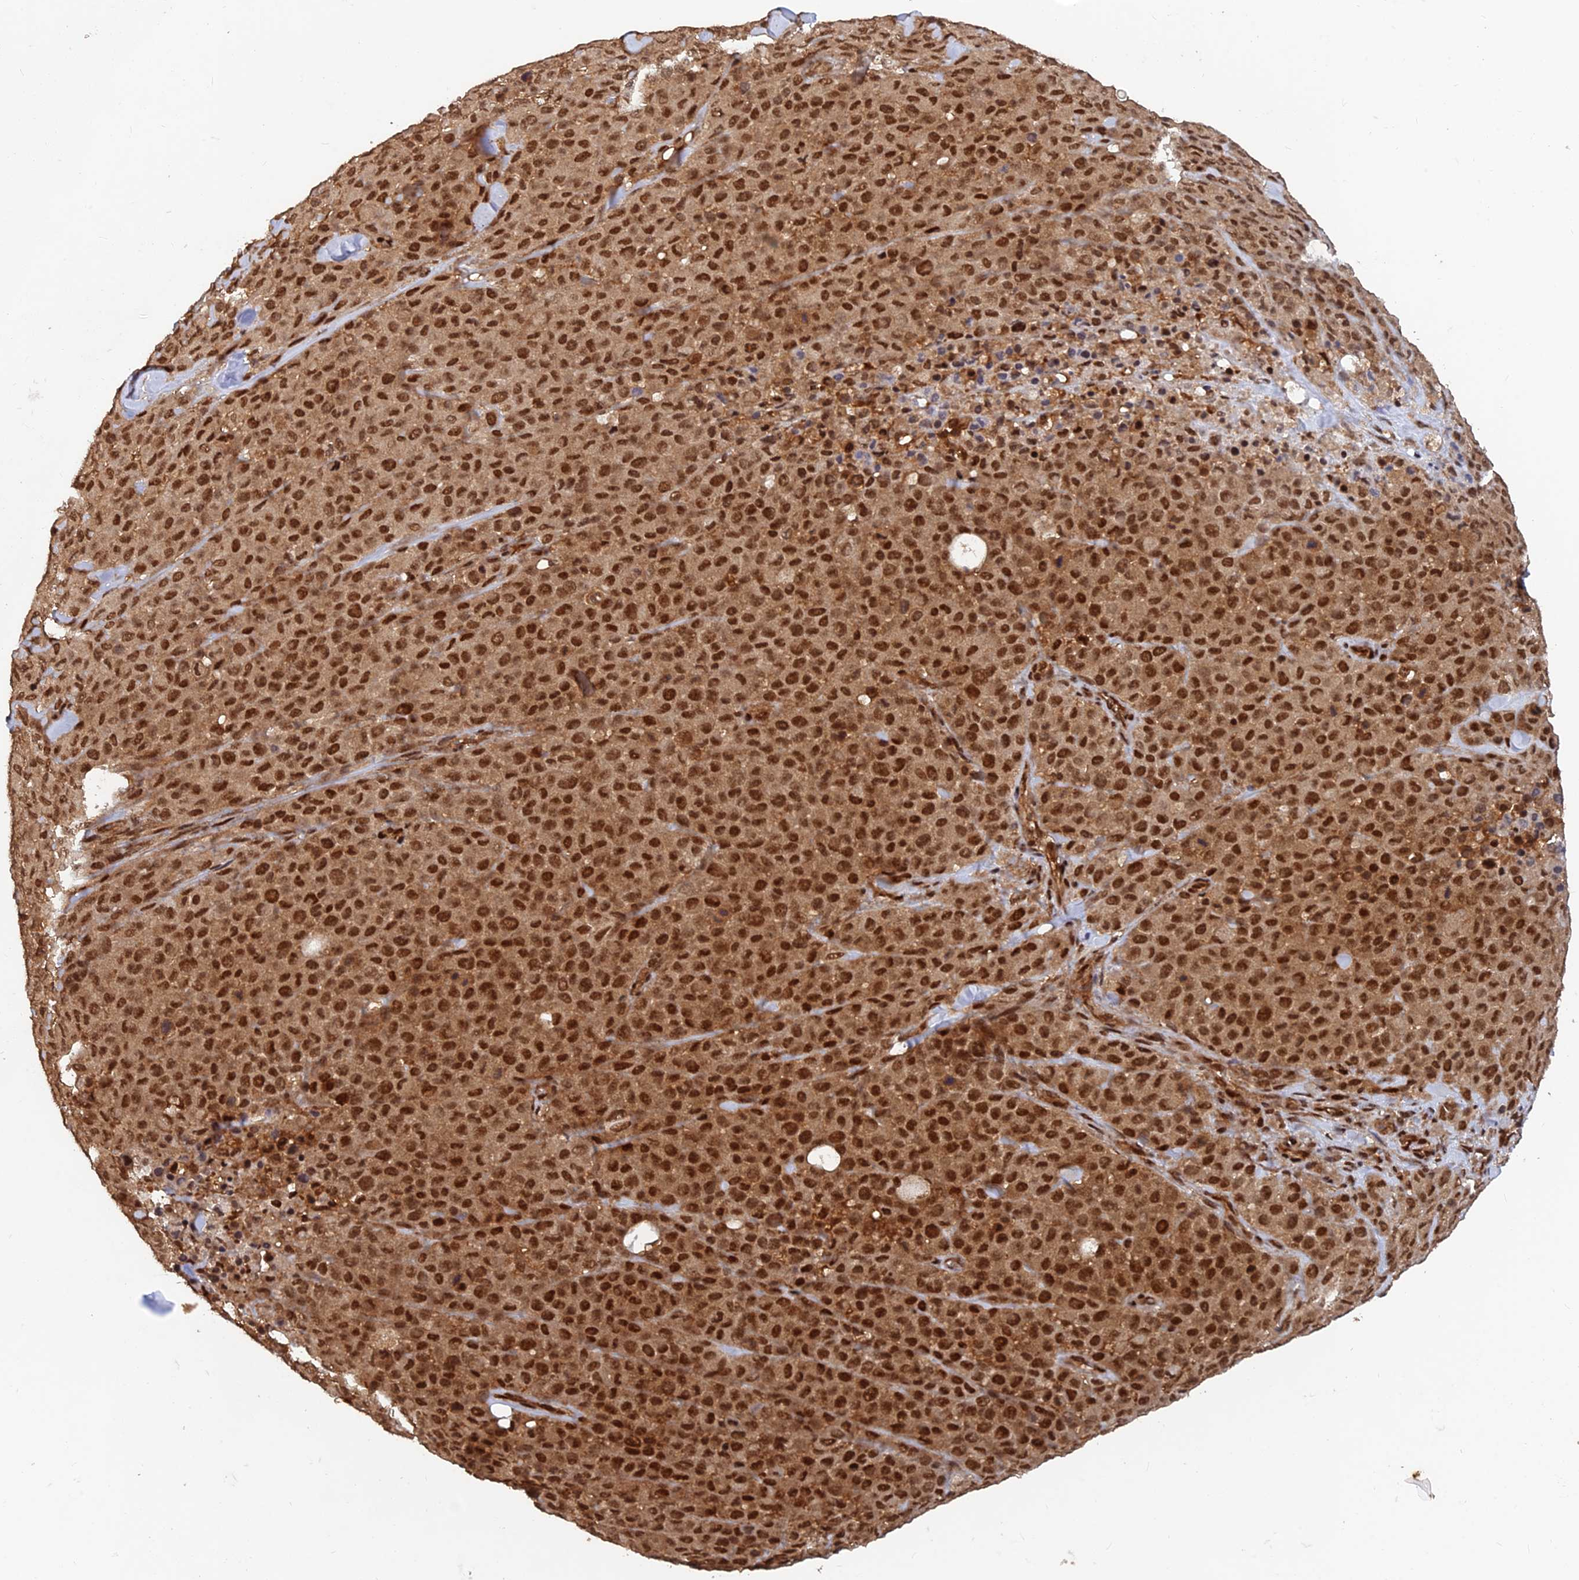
{"staining": {"intensity": "moderate", "quantity": ">75%", "location": "cytoplasmic/membranous,nuclear"}, "tissue": "melanoma", "cell_type": "Tumor cells", "image_type": "cancer", "snomed": [{"axis": "morphology", "description": "Malignant melanoma, Metastatic site"}, {"axis": "topography", "description": "Skin"}], "caption": "Moderate cytoplasmic/membranous and nuclear positivity for a protein is present in about >75% of tumor cells of melanoma using immunohistochemistry (IHC).", "gene": "FAM53C", "patient": {"sex": "female", "age": 81}}